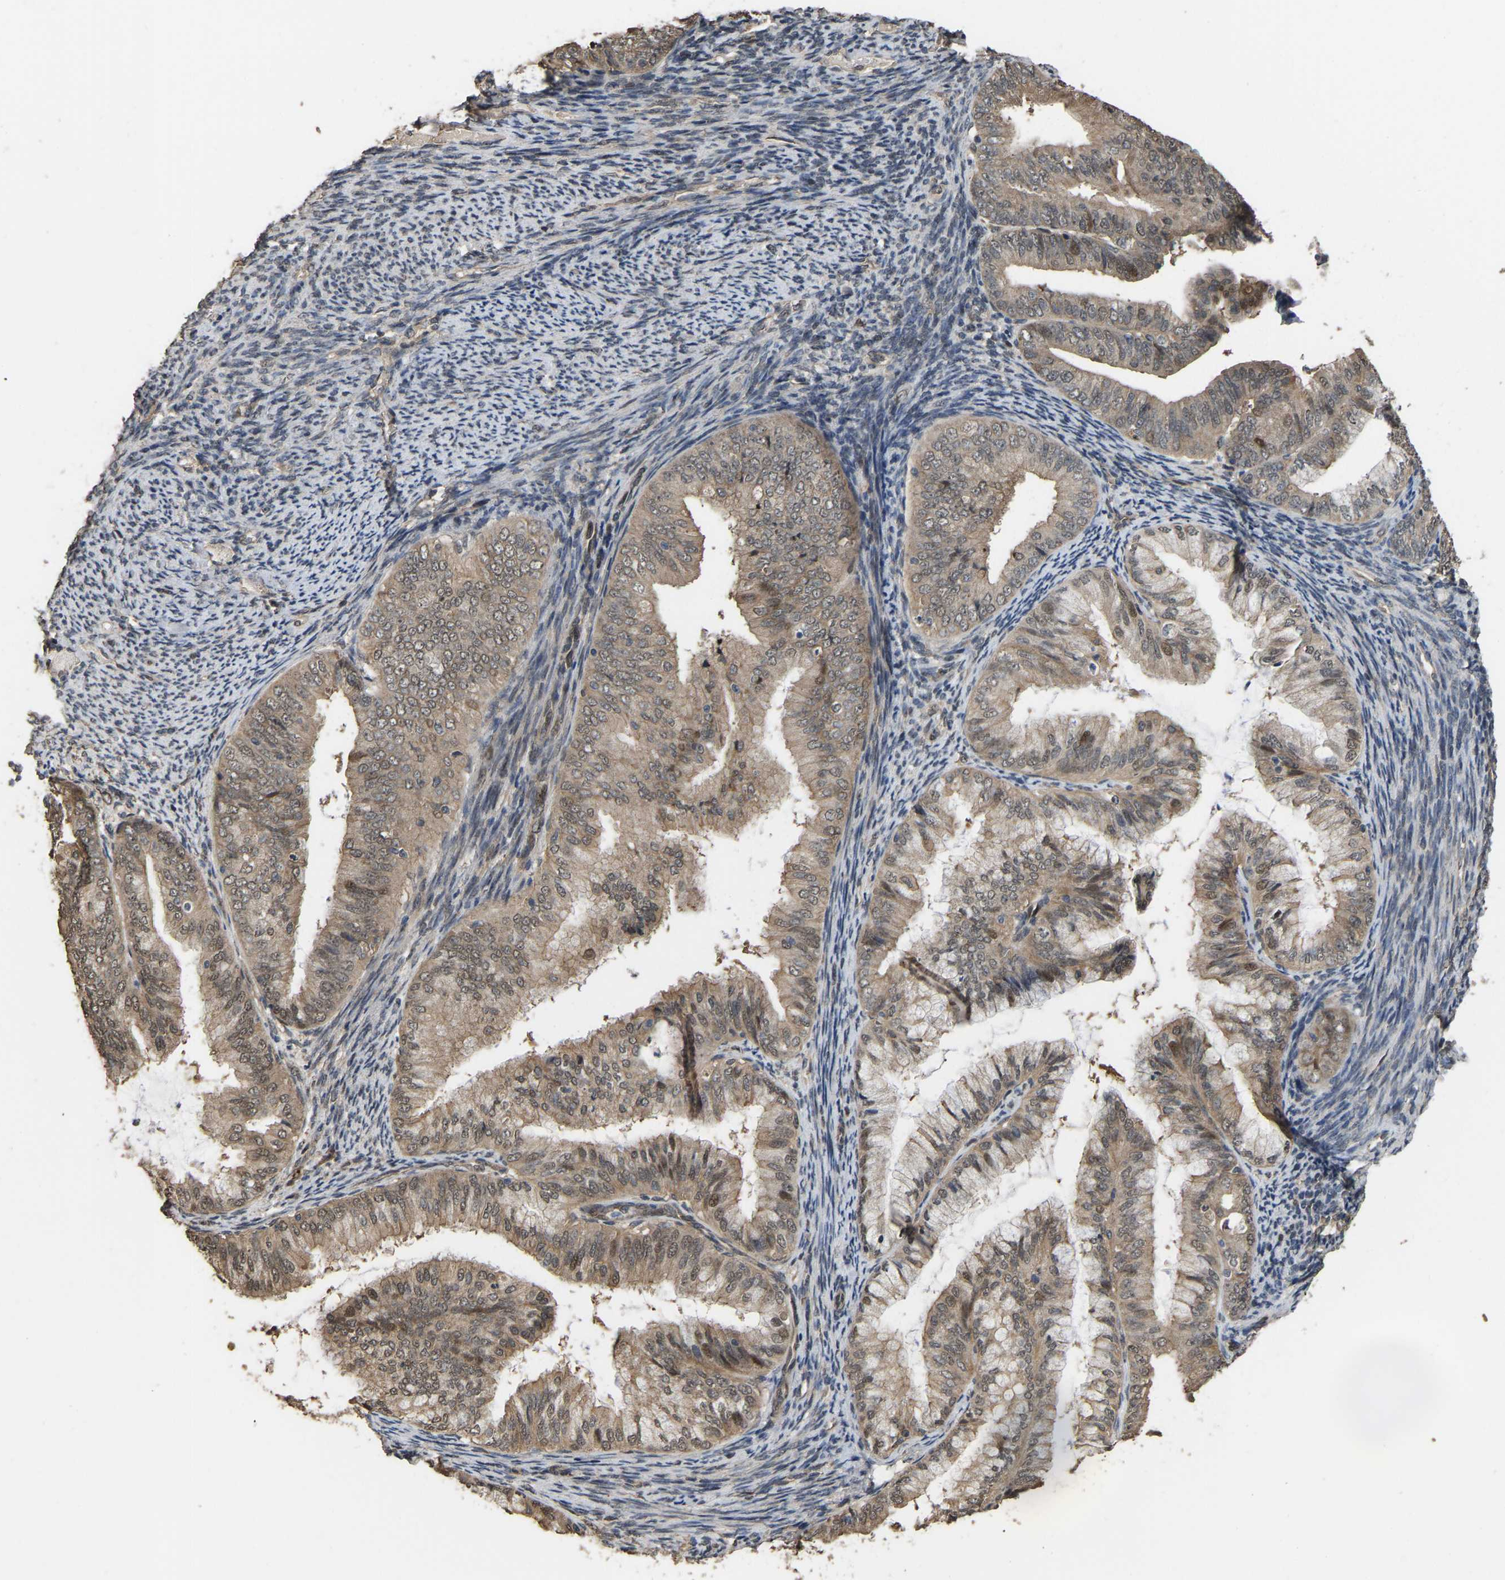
{"staining": {"intensity": "weak", "quantity": ">75%", "location": "cytoplasmic/membranous"}, "tissue": "endometrial cancer", "cell_type": "Tumor cells", "image_type": "cancer", "snomed": [{"axis": "morphology", "description": "Adenocarcinoma, NOS"}, {"axis": "topography", "description": "Endometrium"}], "caption": "Endometrial adenocarcinoma tissue reveals weak cytoplasmic/membranous staining in approximately >75% of tumor cells, visualized by immunohistochemistry.", "gene": "ARHGAP23", "patient": {"sex": "female", "age": 63}}